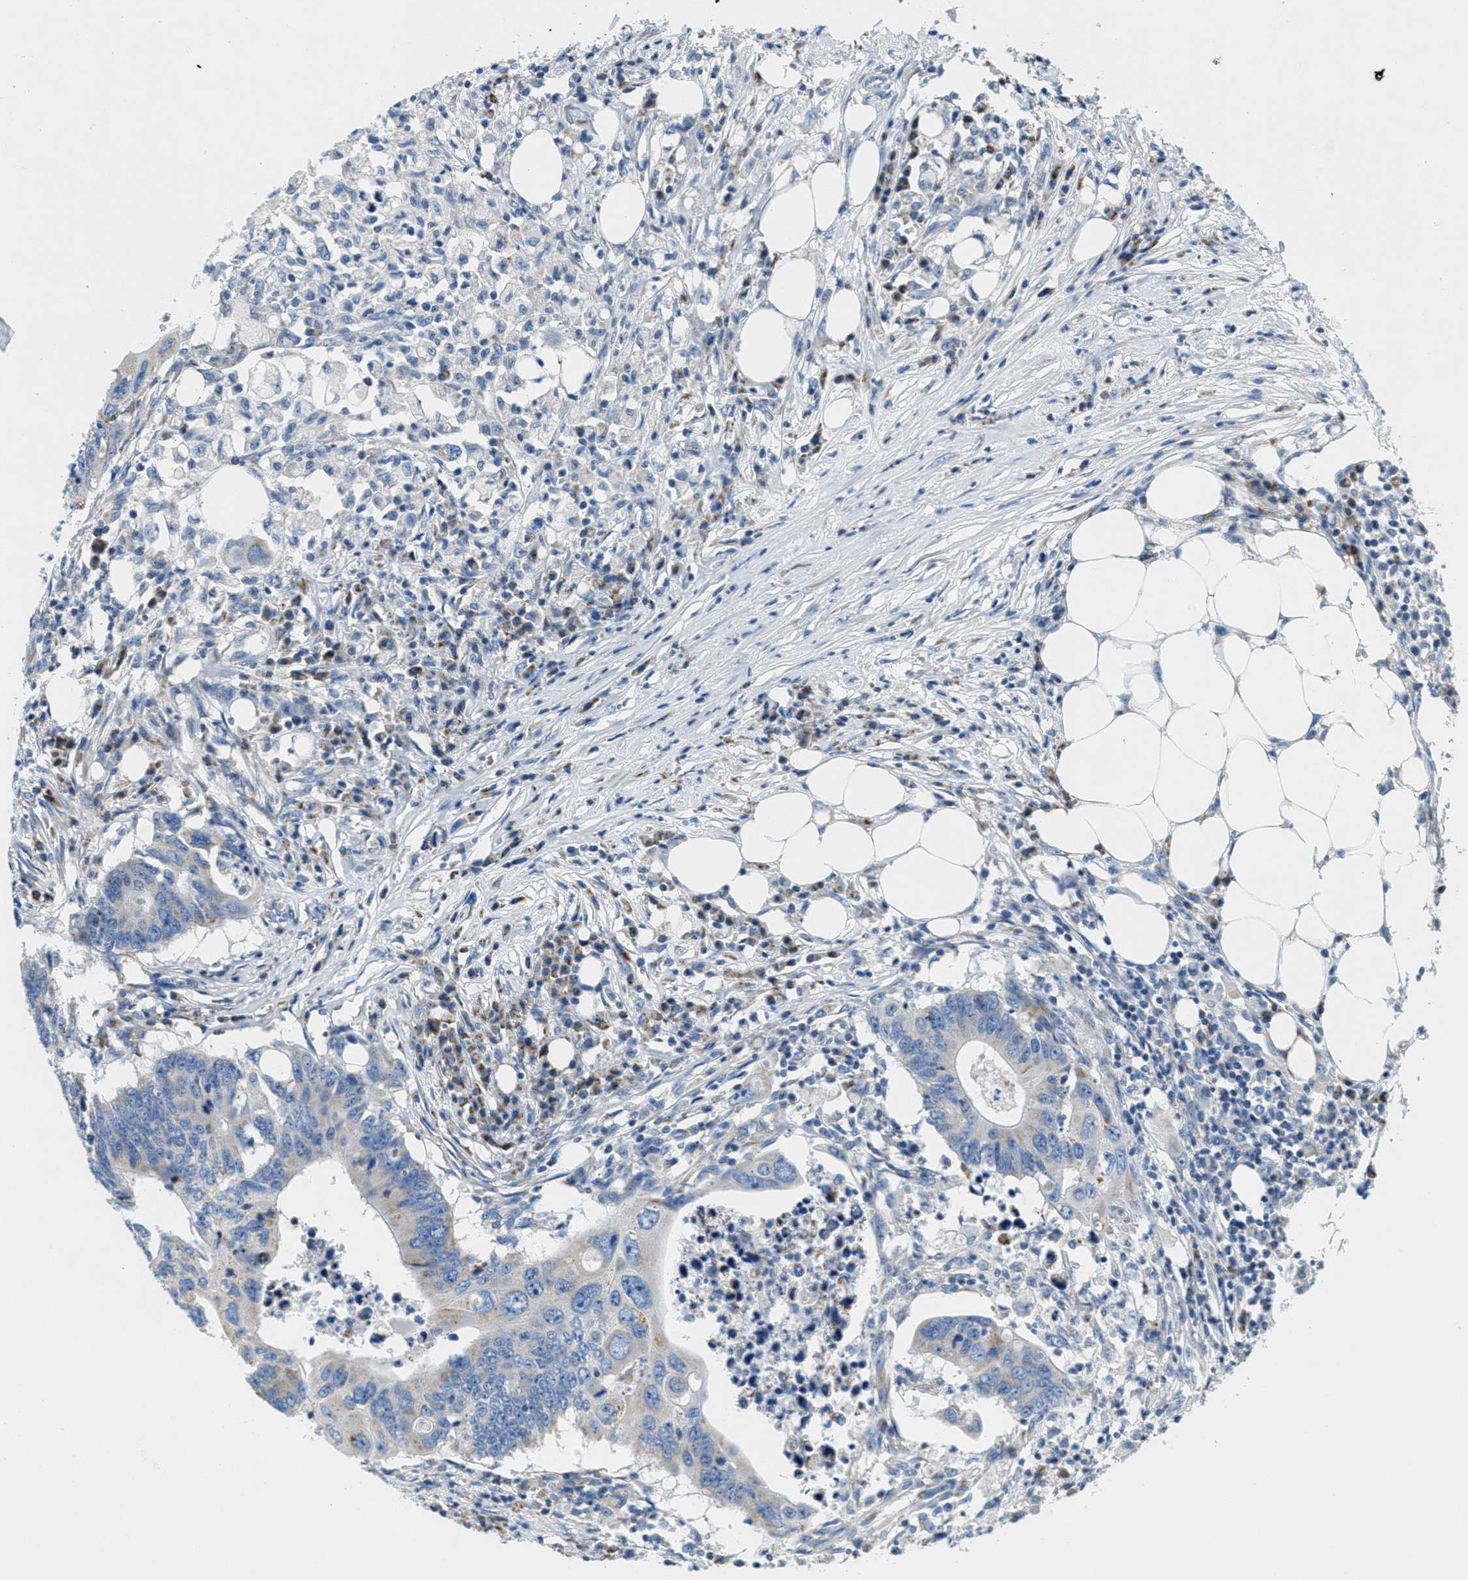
{"staining": {"intensity": "negative", "quantity": "none", "location": "none"}, "tissue": "colorectal cancer", "cell_type": "Tumor cells", "image_type": "cancer", "snomed": [{"axis": "morphology", "description": "Adenocarcinoma, NOS"}, {"axis": "topography", "description": "Colon"}], "caption": "Colorectal cancer (adenocarcinoma) was stained to show a protein in brown. There is no significant positivity in tumor cells.", "gene": "CA4", "patient": {"sex": "male", "age": 71}}